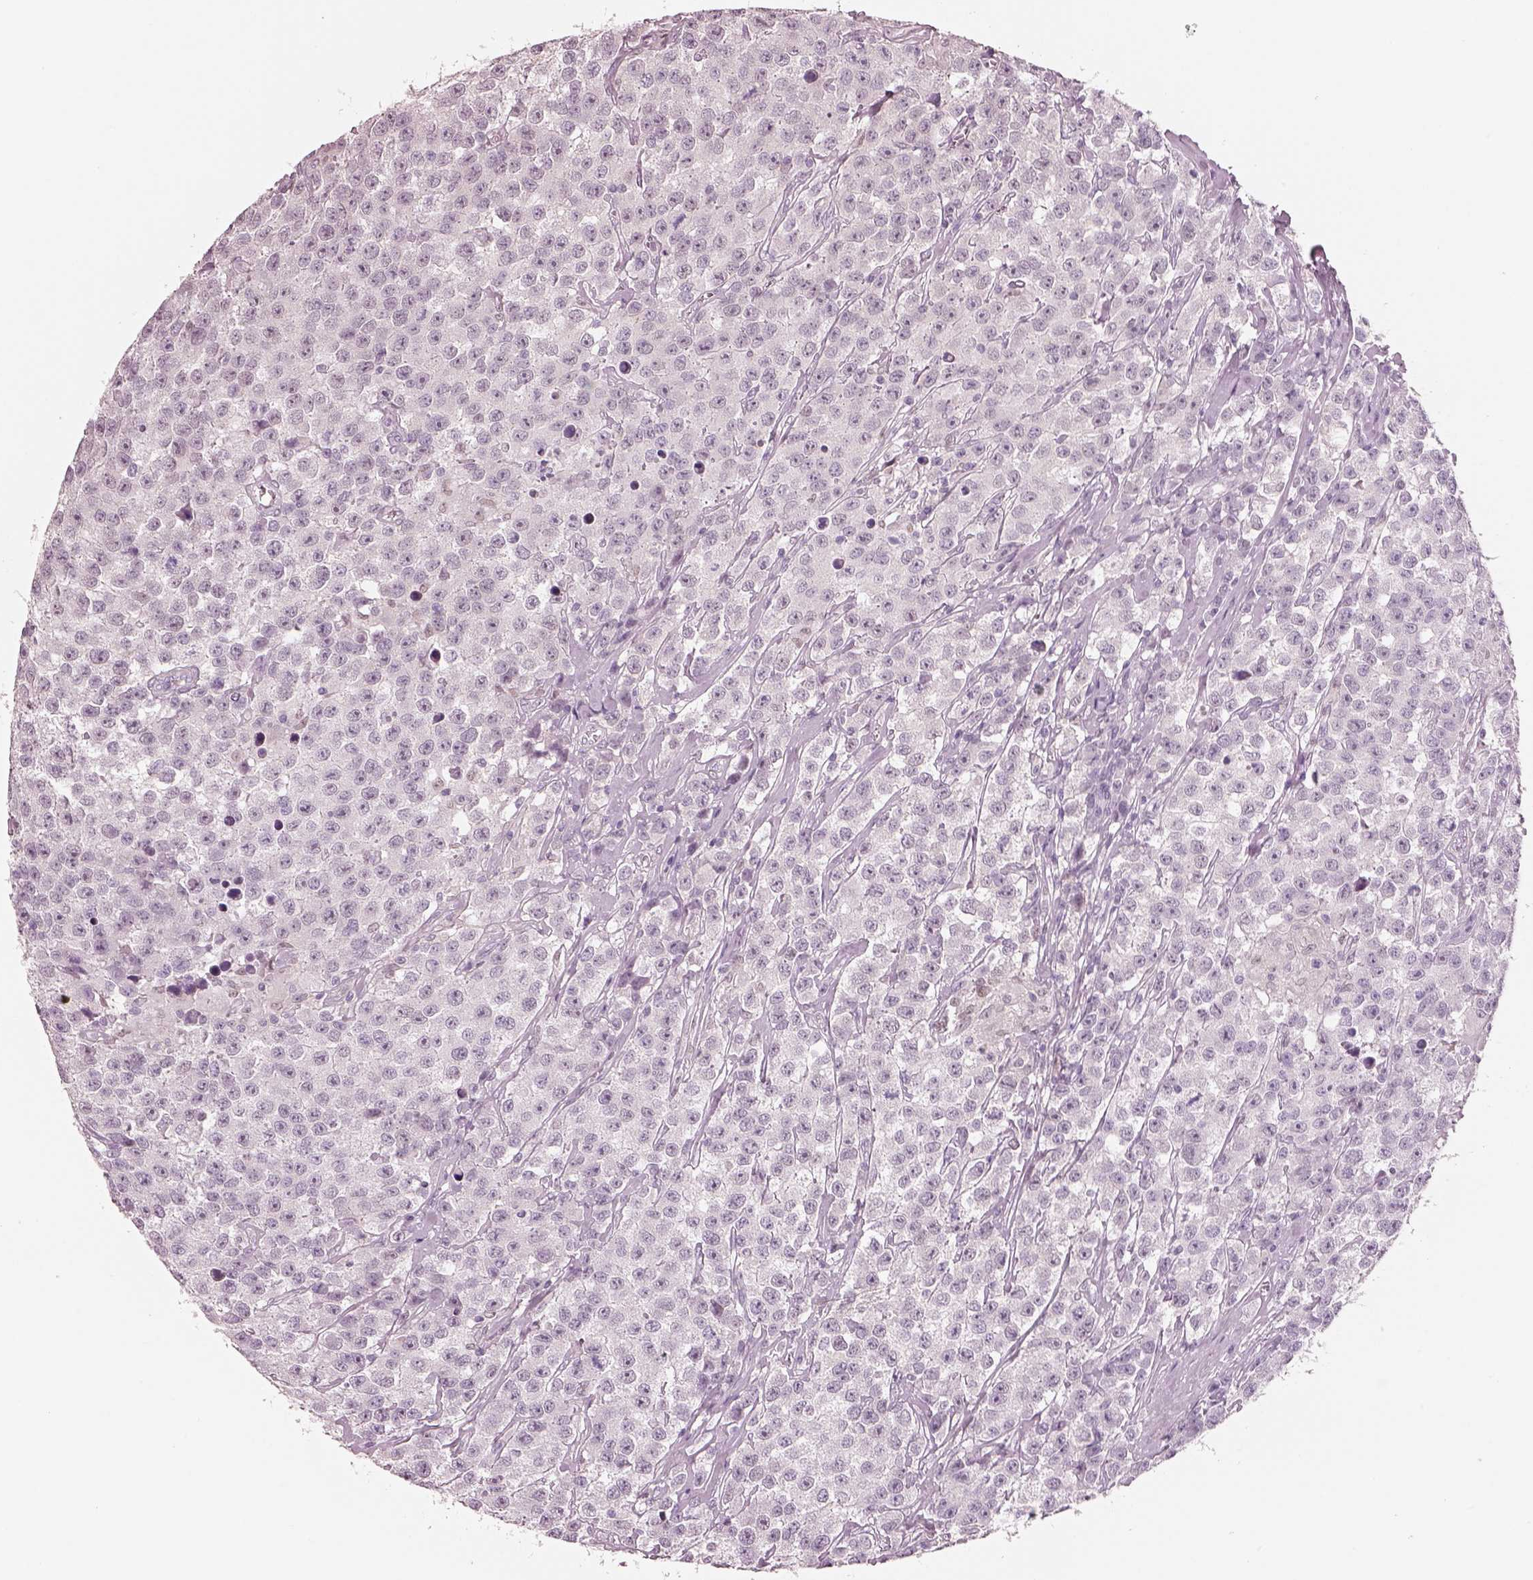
{"staining": {"intensity": "negative", "quantity": "none", "location": "none"}, "tissue": "testis cancer", "cell_type": "Tumor cells", "image_type": "cancer", "snomed": [{"axis": "morphology", "description": "Seminoma, NOS"}, {"axis": "topography", "description": "Testis"}], "caption": "Immunohistochemistry (IHC) histopathology image of human seminoma (testis) stained for a protein (brown), which displays no positivity in tumor cells.", "gene": "ELSPBP1", "patient": {"sex": "male", "age": 59}}